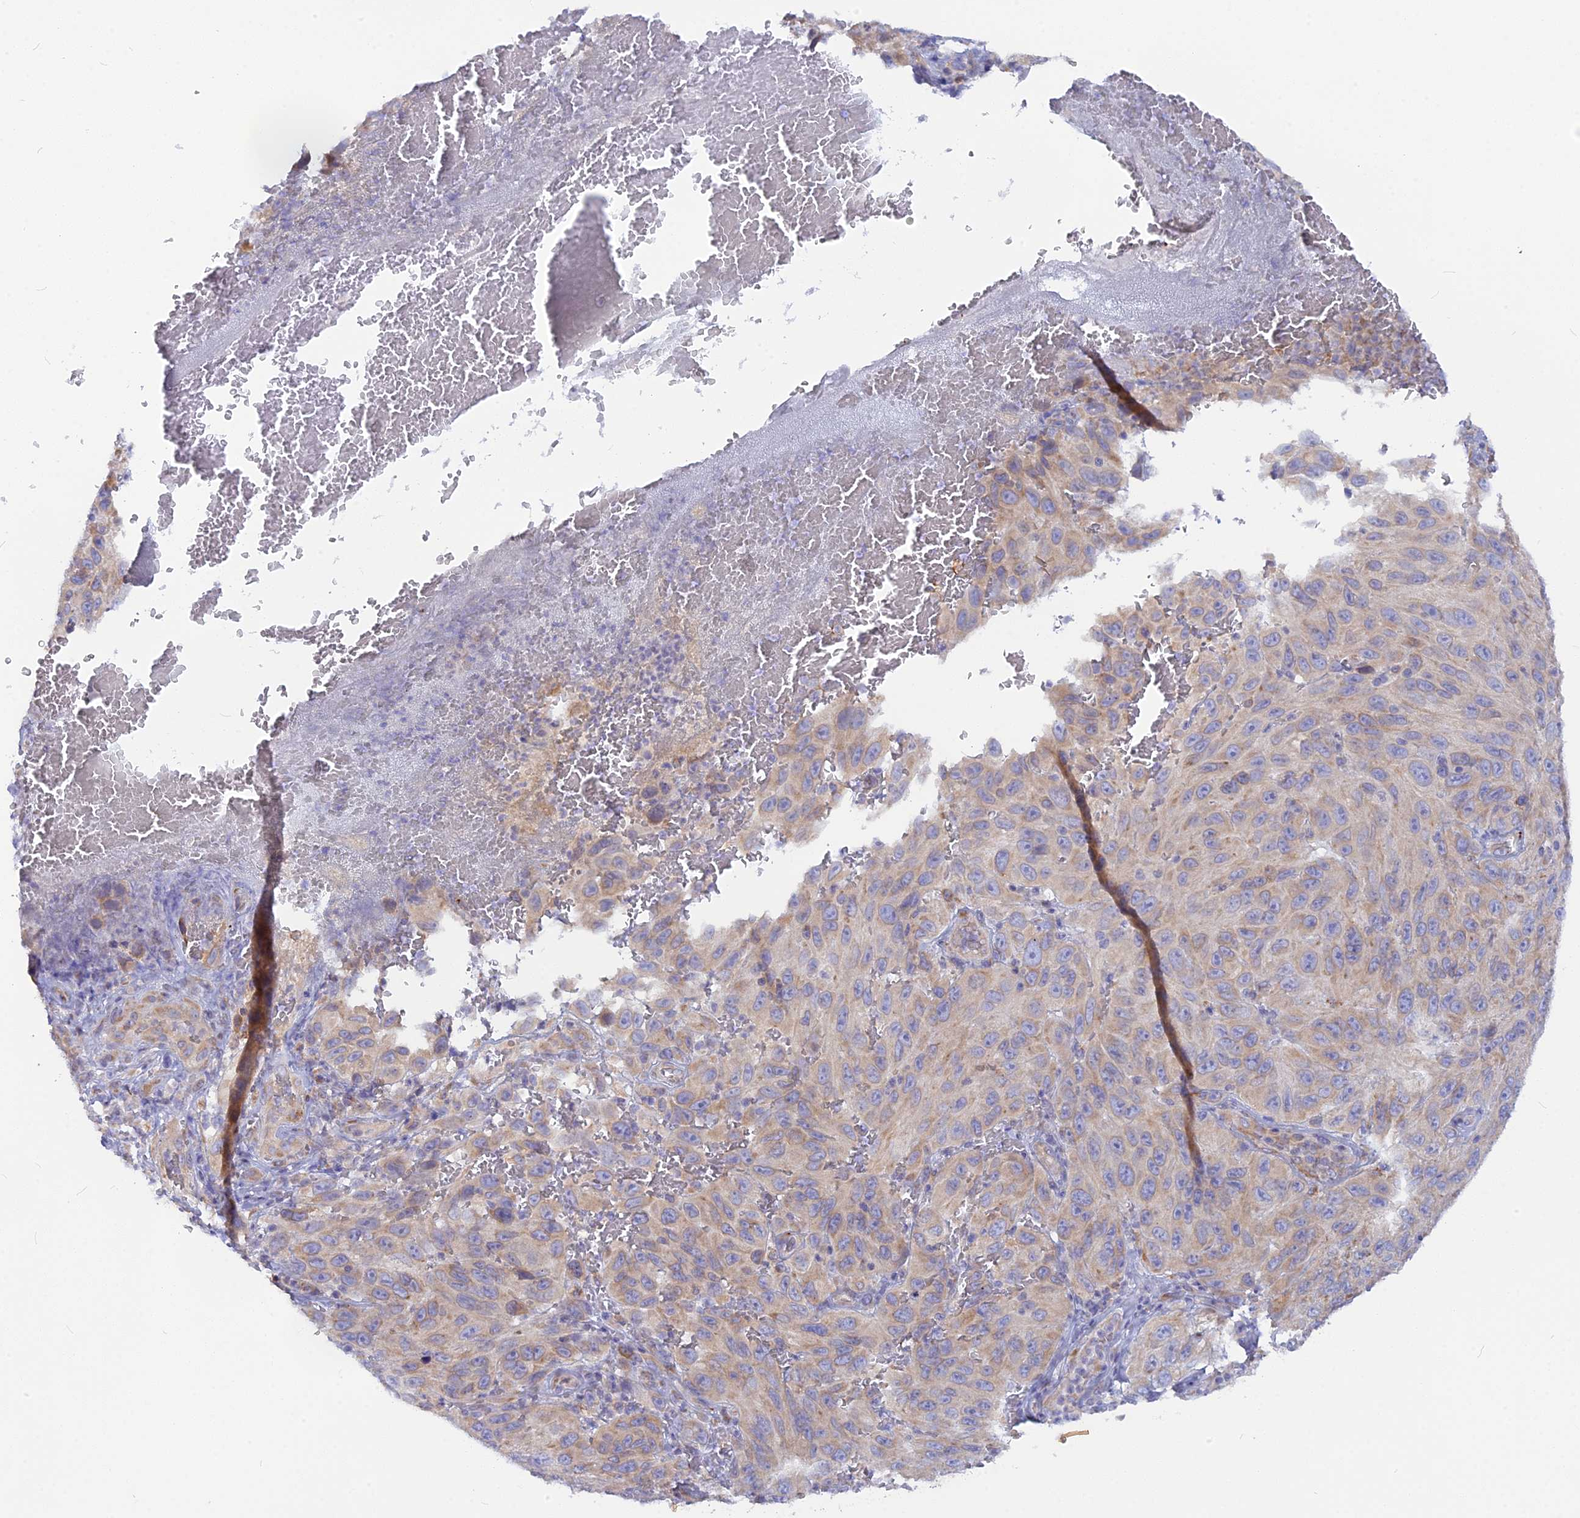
{"staining": {"intensity": "weak", "quantity": "<25%", "location": "cytoplasmic/membranous"}, "tissue": "melanoma", "cell_type": "Tumor cells", "image_type": "cancer", "snomed": [{"axis": "morphology", "description": "Normal tissue, NOS"}, {"axis": "morphology", "description": "Malignant melanoma, NOS"}, {"axis": "topography", "description": "Skin"}], "caption": "DAB (3,3'-diaminobenzidine) immunohistochemical staining of malignant melanoma demonstrates no significant expression in tumor cells.", "gene": "TLCD1", "patient": {"sex": "female", "age": 96}}